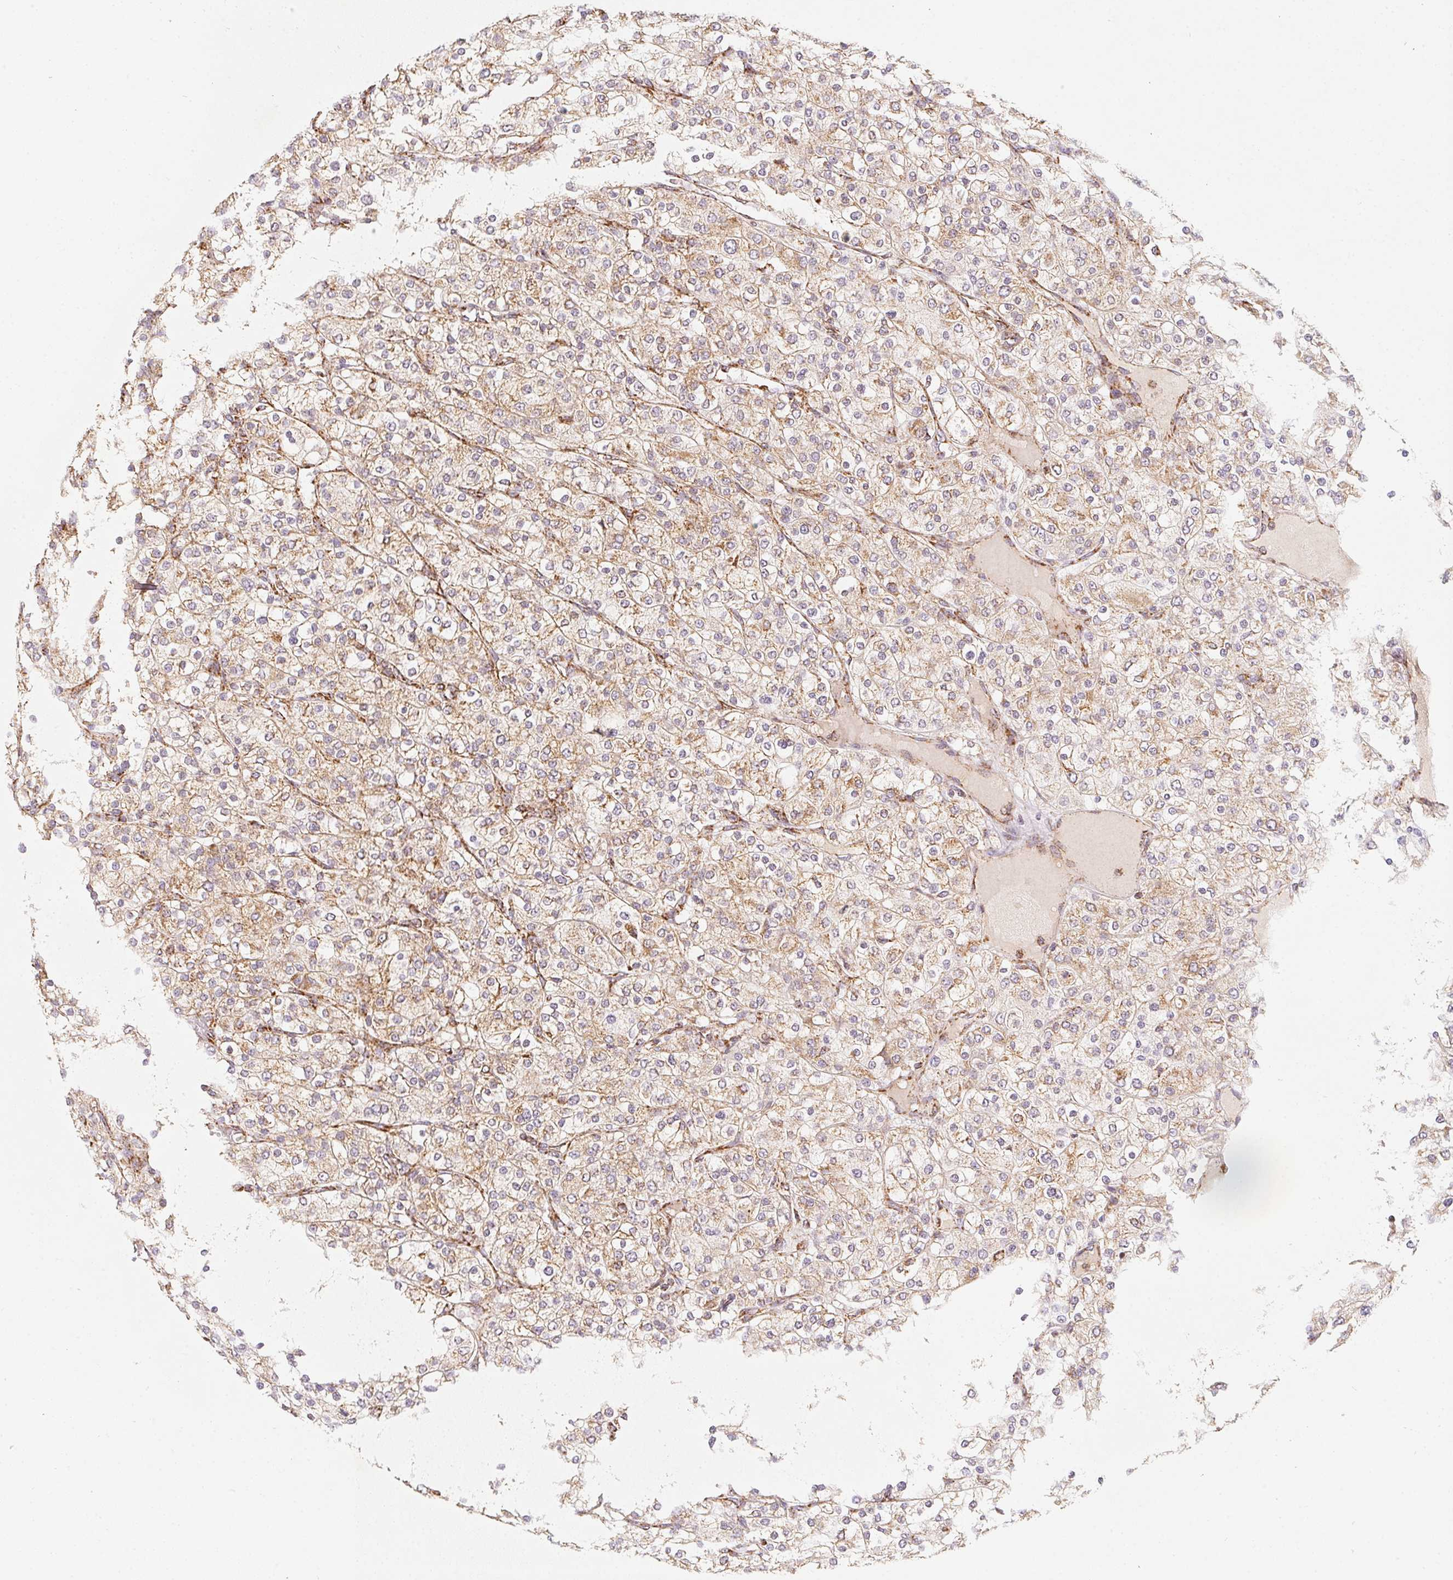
{"staining": {"intensity": "weak", "quantity": ">75%", "location": "cytoplasmic/membranous"}, "tissue": "renal cancer", "cell_type": "Tumor cells", "image_type": "cancer", "snomed": [{"axis": "morphology", "description": "Adenocarcinoma, NOS"}, {"axis": "topography", "description": "Kidney"}], "caption": "Renal cancer was stained to show a protein in brown. There is low levels of weak cytoplasmic/membranous expression in about >75% of tumor cells.", "gene": "NDUFS6", "patient": {"sex": "male", "age": 80}}